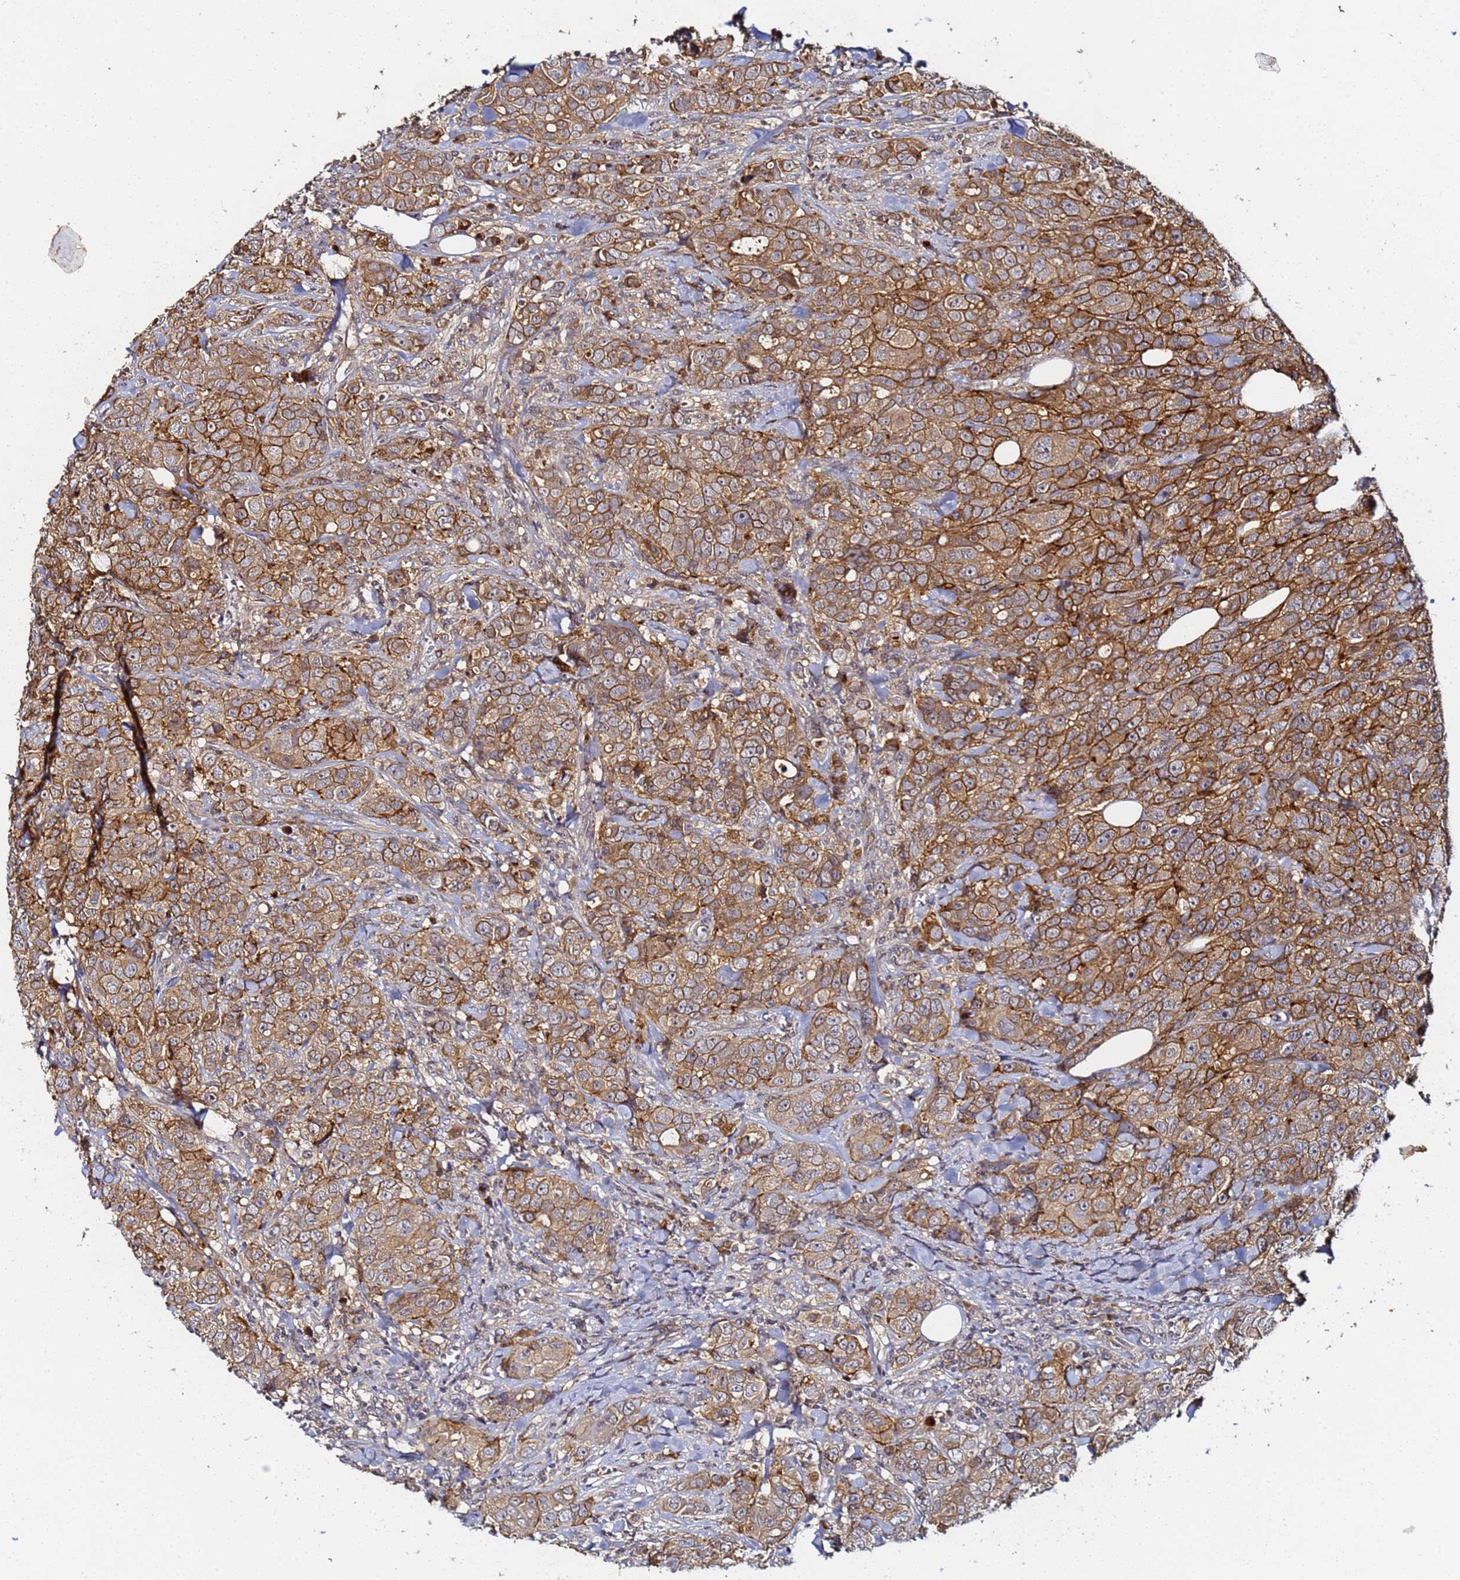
{"staining": {"intensity": "moderate", "quantity": ">75%", "location": "cytoplasmic/membranous"}, "tissue": "breast cancer", "cell_type": "Tumor cells", "image_type": "cancer", "snomed": [{"axis": "morphology", "description": "Duct carcinoma"}, {"axis": "topography", "description": "Breast"}], "caption": "Immunohistochemistry (IHC) histopathology image of neoplastic tissue: human breast cancer (intraductal carcinoma) stained using IHC displays medium levels of moderate protein expression localized specifically in the cytoplasmic/membranous of tumor cells, appearing as a cytoplasmic/membranous brown color.", "gene": "LRRC69", "patient": {"sex": "female", "age": 43}}